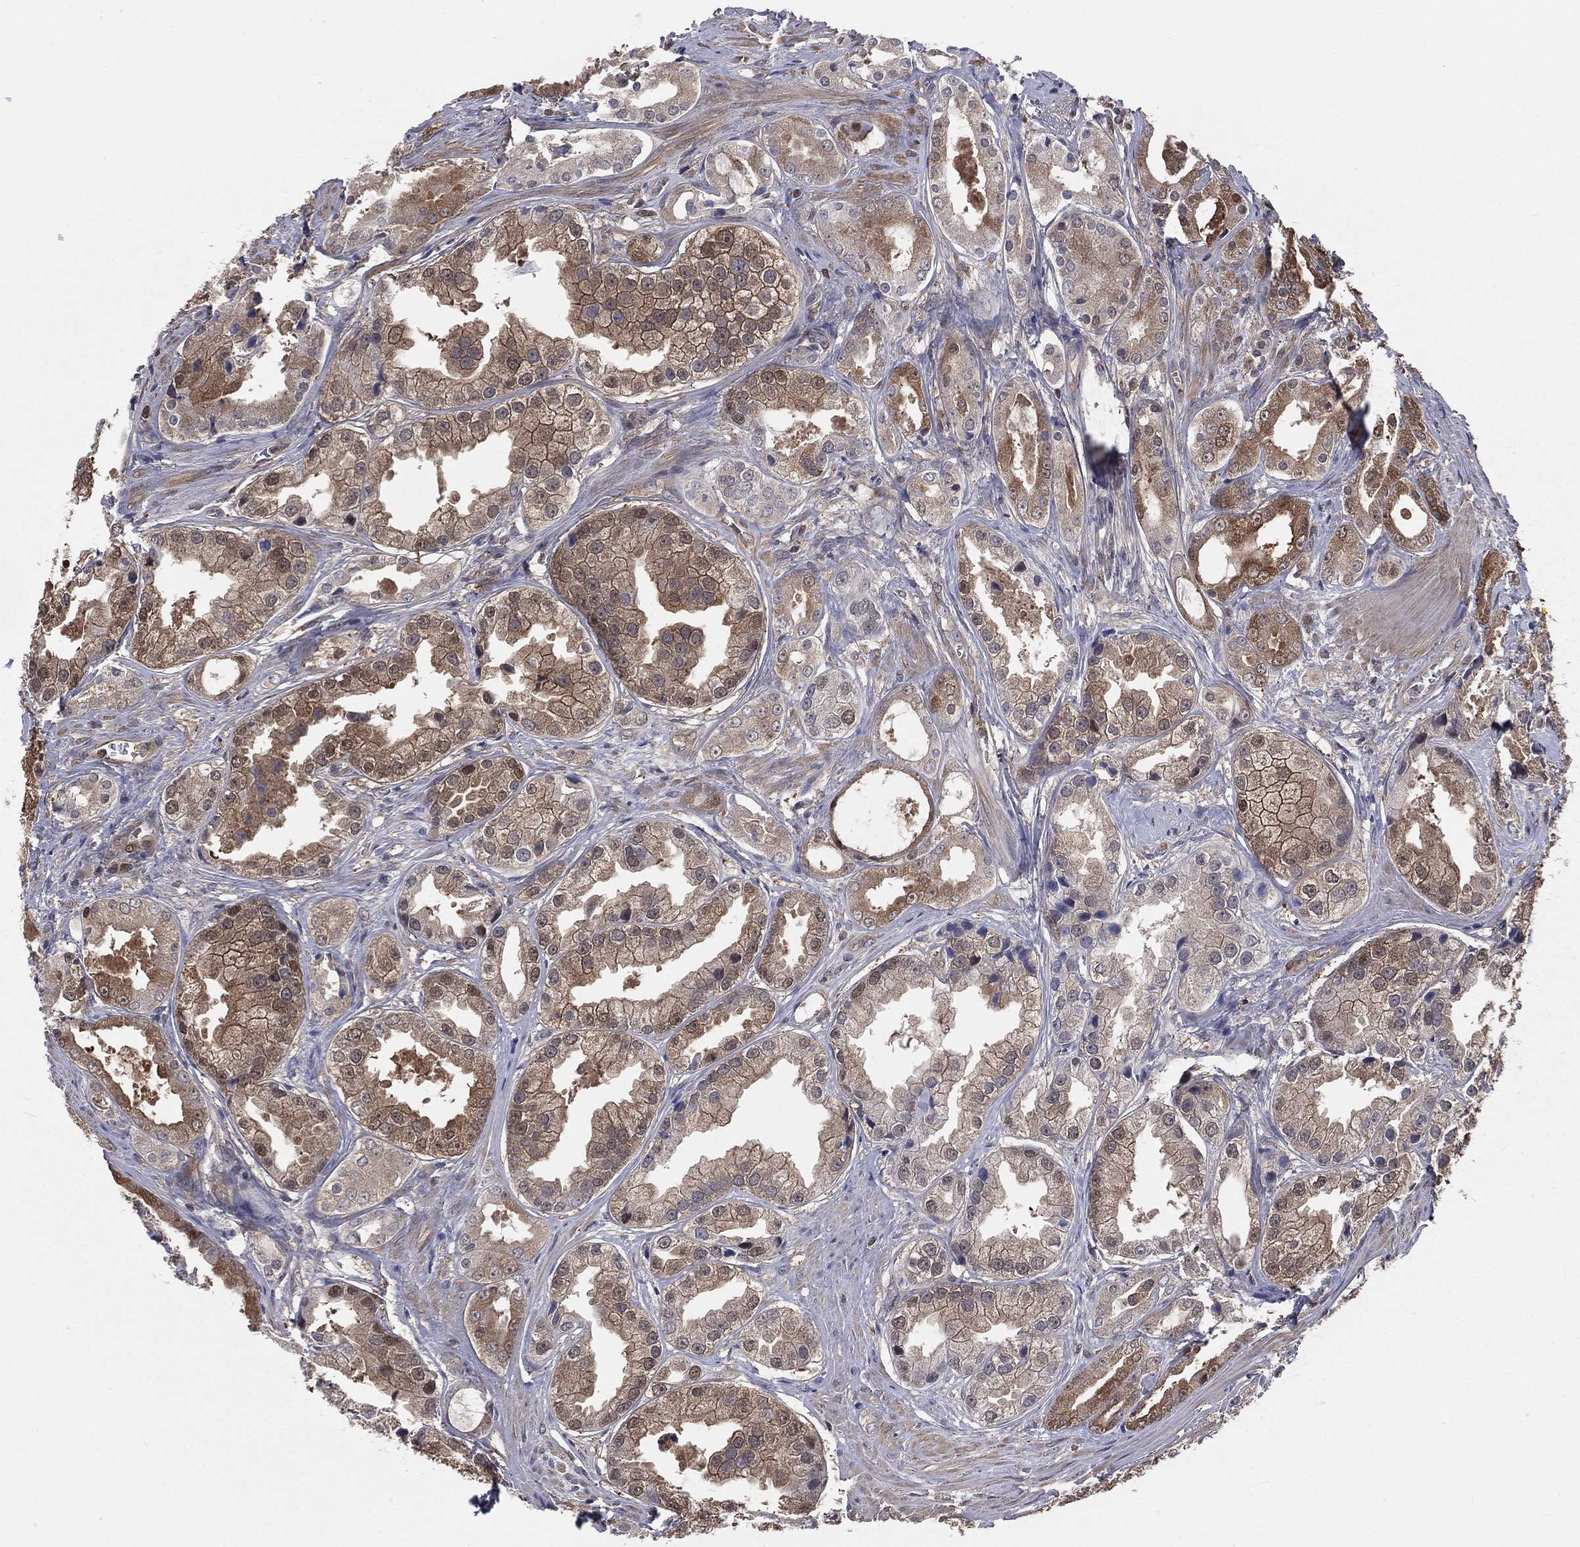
{"staining": {"intensity": "weak", "quantity": "25%-75%", "location": "cytoplasmic/membranous"}, "tissue": "prostate cancer", "cell_type": "Tumor cells", "image_type": "cancer", "snomed": [{"axis": "morphology", "description": "Adenocarcinoma, NOS"}, {"axis": "topography", "description": "Prostate"}], "caption": "The photomicrograph displays a brown stain indicating the presence of a protein in the cytoplasmic/membranous of tumor cells in adenocarcinoma (prostate).", "gene": "TBC1D2", "patient": {"sex": "male", "age": 61}}